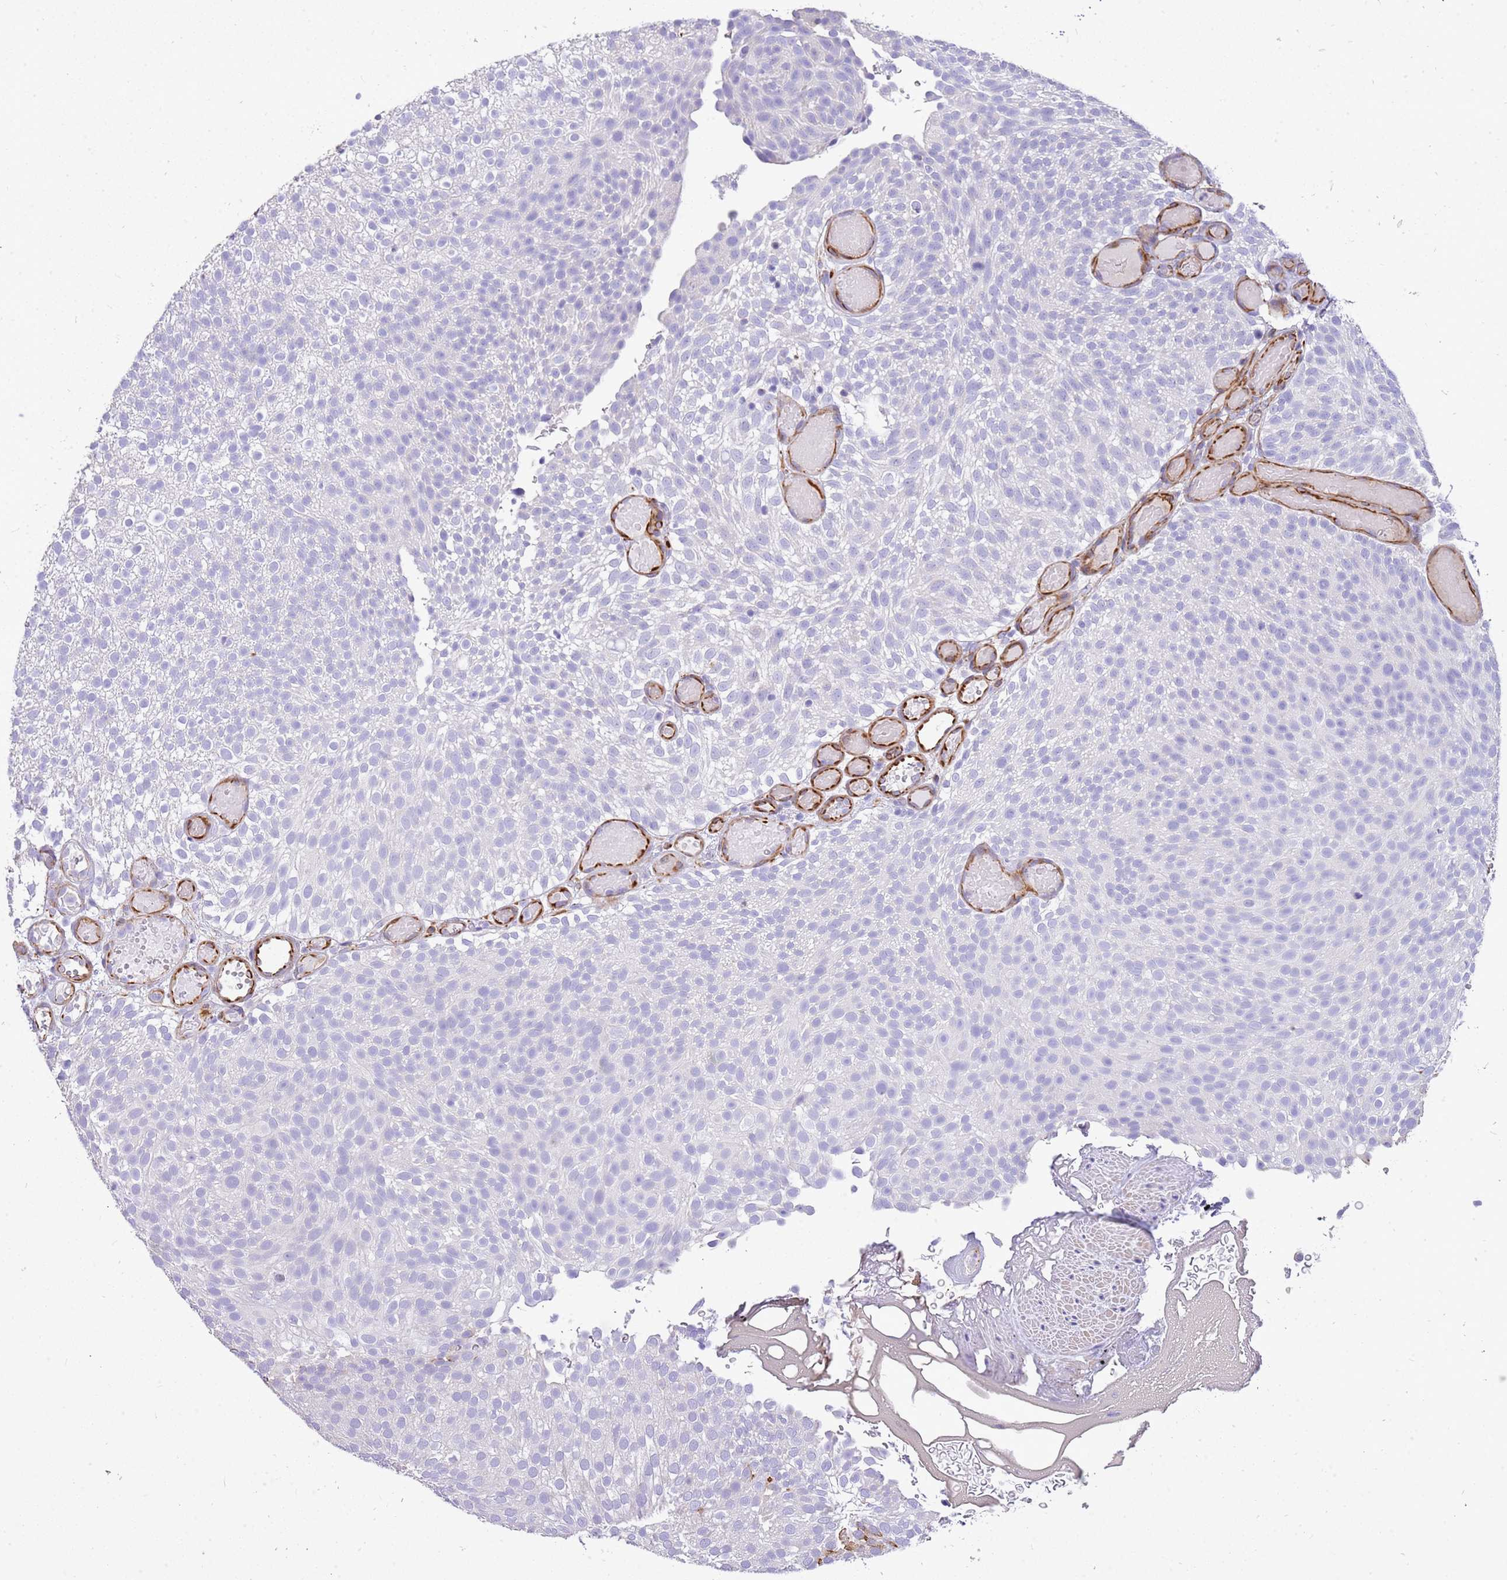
{"staining": {"intensity": "negative", "quantity": "none", "location": "none"}, "tissue": "urothelial cancer", "cell_type": "Tumor cells", "image_type": "cancer", "snomed": [{"axis": "morphology", "description": "Urothelial carcinoma, Low grade"}, {"axis": "topography", "description": "Urinary bladder"}], "caption": "A photomicrograph of urothelial carcinoma (low-grade) stained for a protein shows no brown staining in tumor cells.", "gene": "ZDHHC1", "patient": {"sex": "male", "age": 78}}